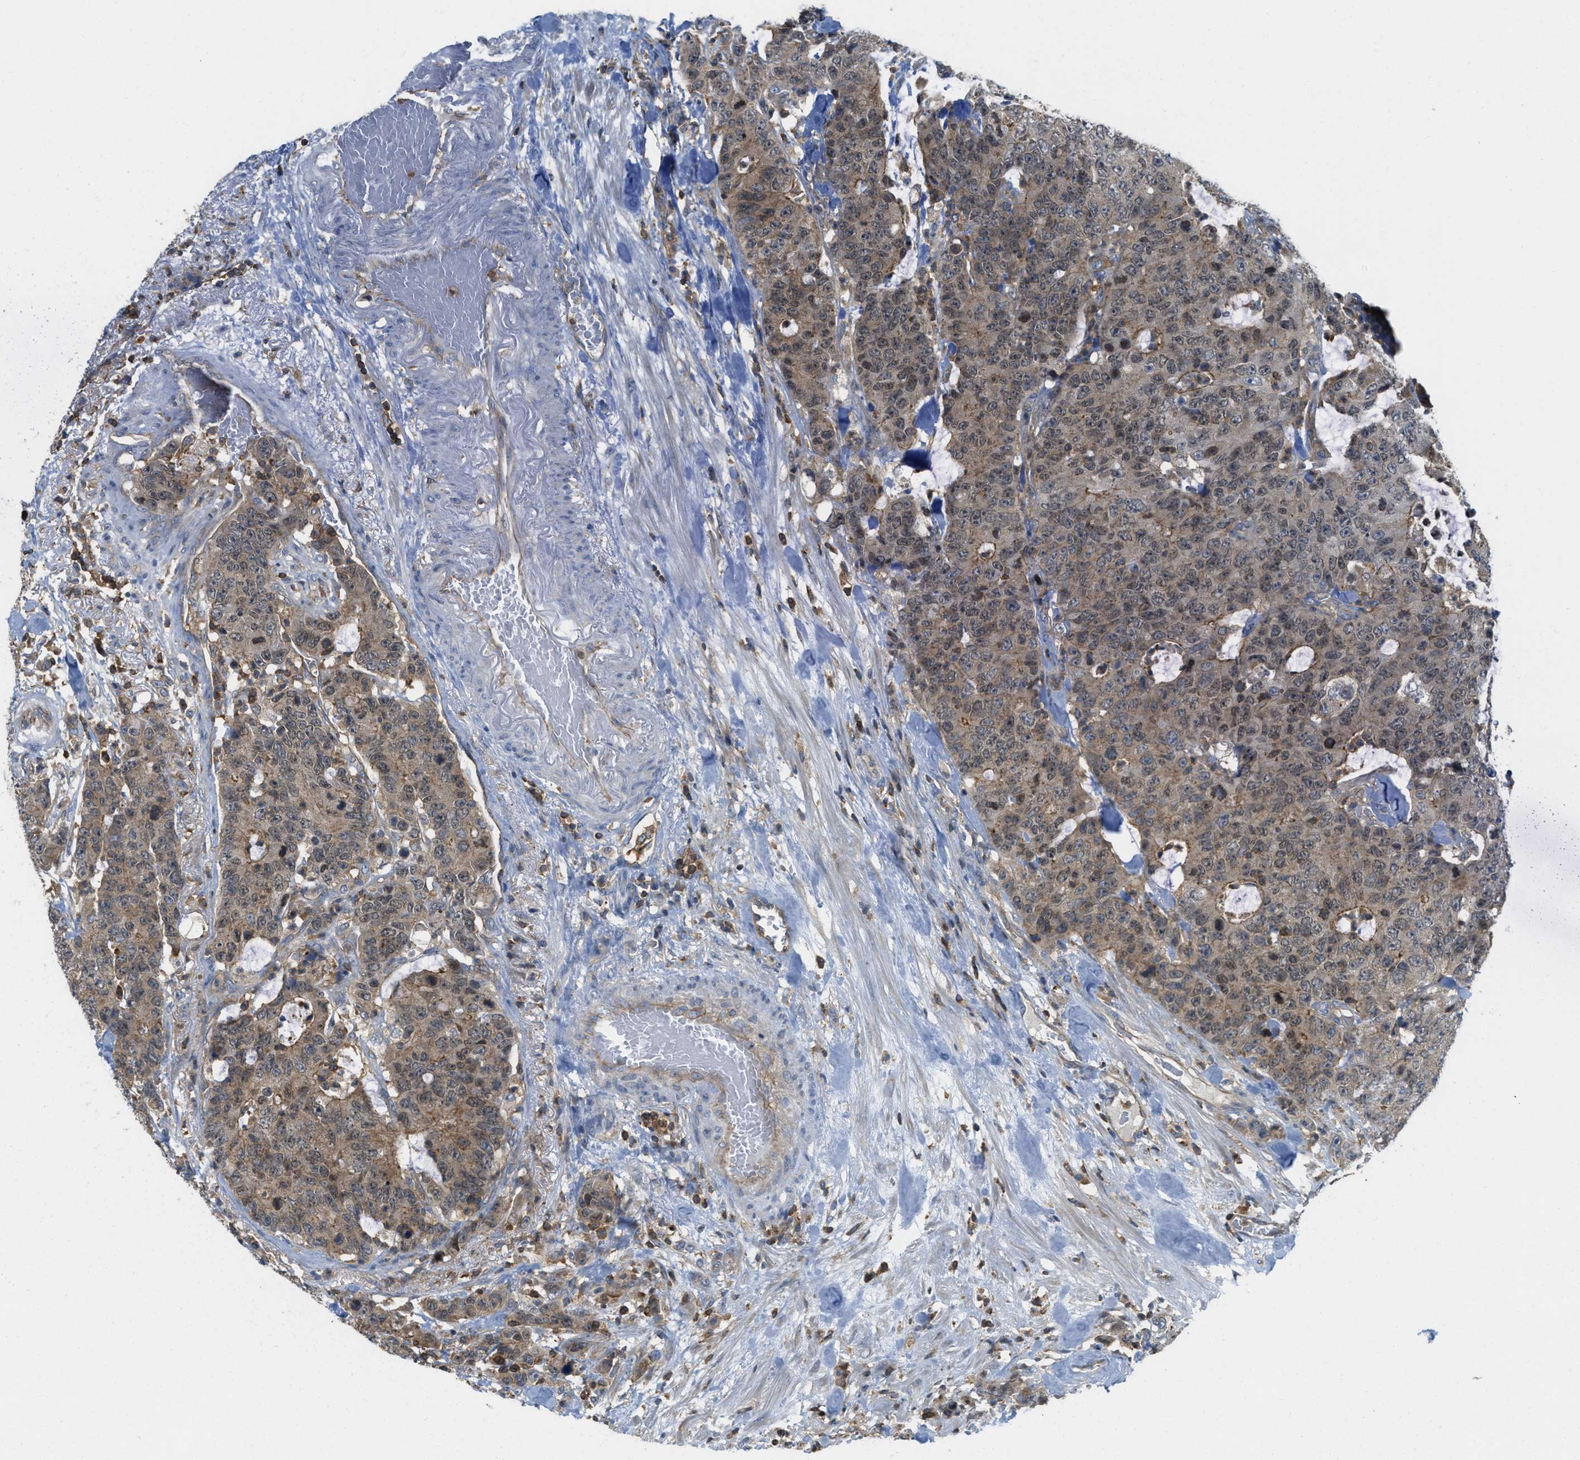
{"staining": {"intensity": "weak", "quantity": ">75%", "location": "cytoplasmic/membranous"}, "tissue": "colorectal cancer", "cell_type": "Tumor cells", "image_type": "cancer", "snomed": [{"axis": "morphology", "description": "Adenocarcinoma, NOS"}, {"axis": "topography", "description": "Colon"}], "caption": "Immunohistochemical staining of human colorectal cancer reveals low levels of weak cytoplasmic/membranous positivity in about >75% of tumor cells. Immunohistochemistry stains the protein of interest in brown and the nuclei are stained blue.", "gene": "GRIK2", "patient": {"sex": "female", "age": 86}}